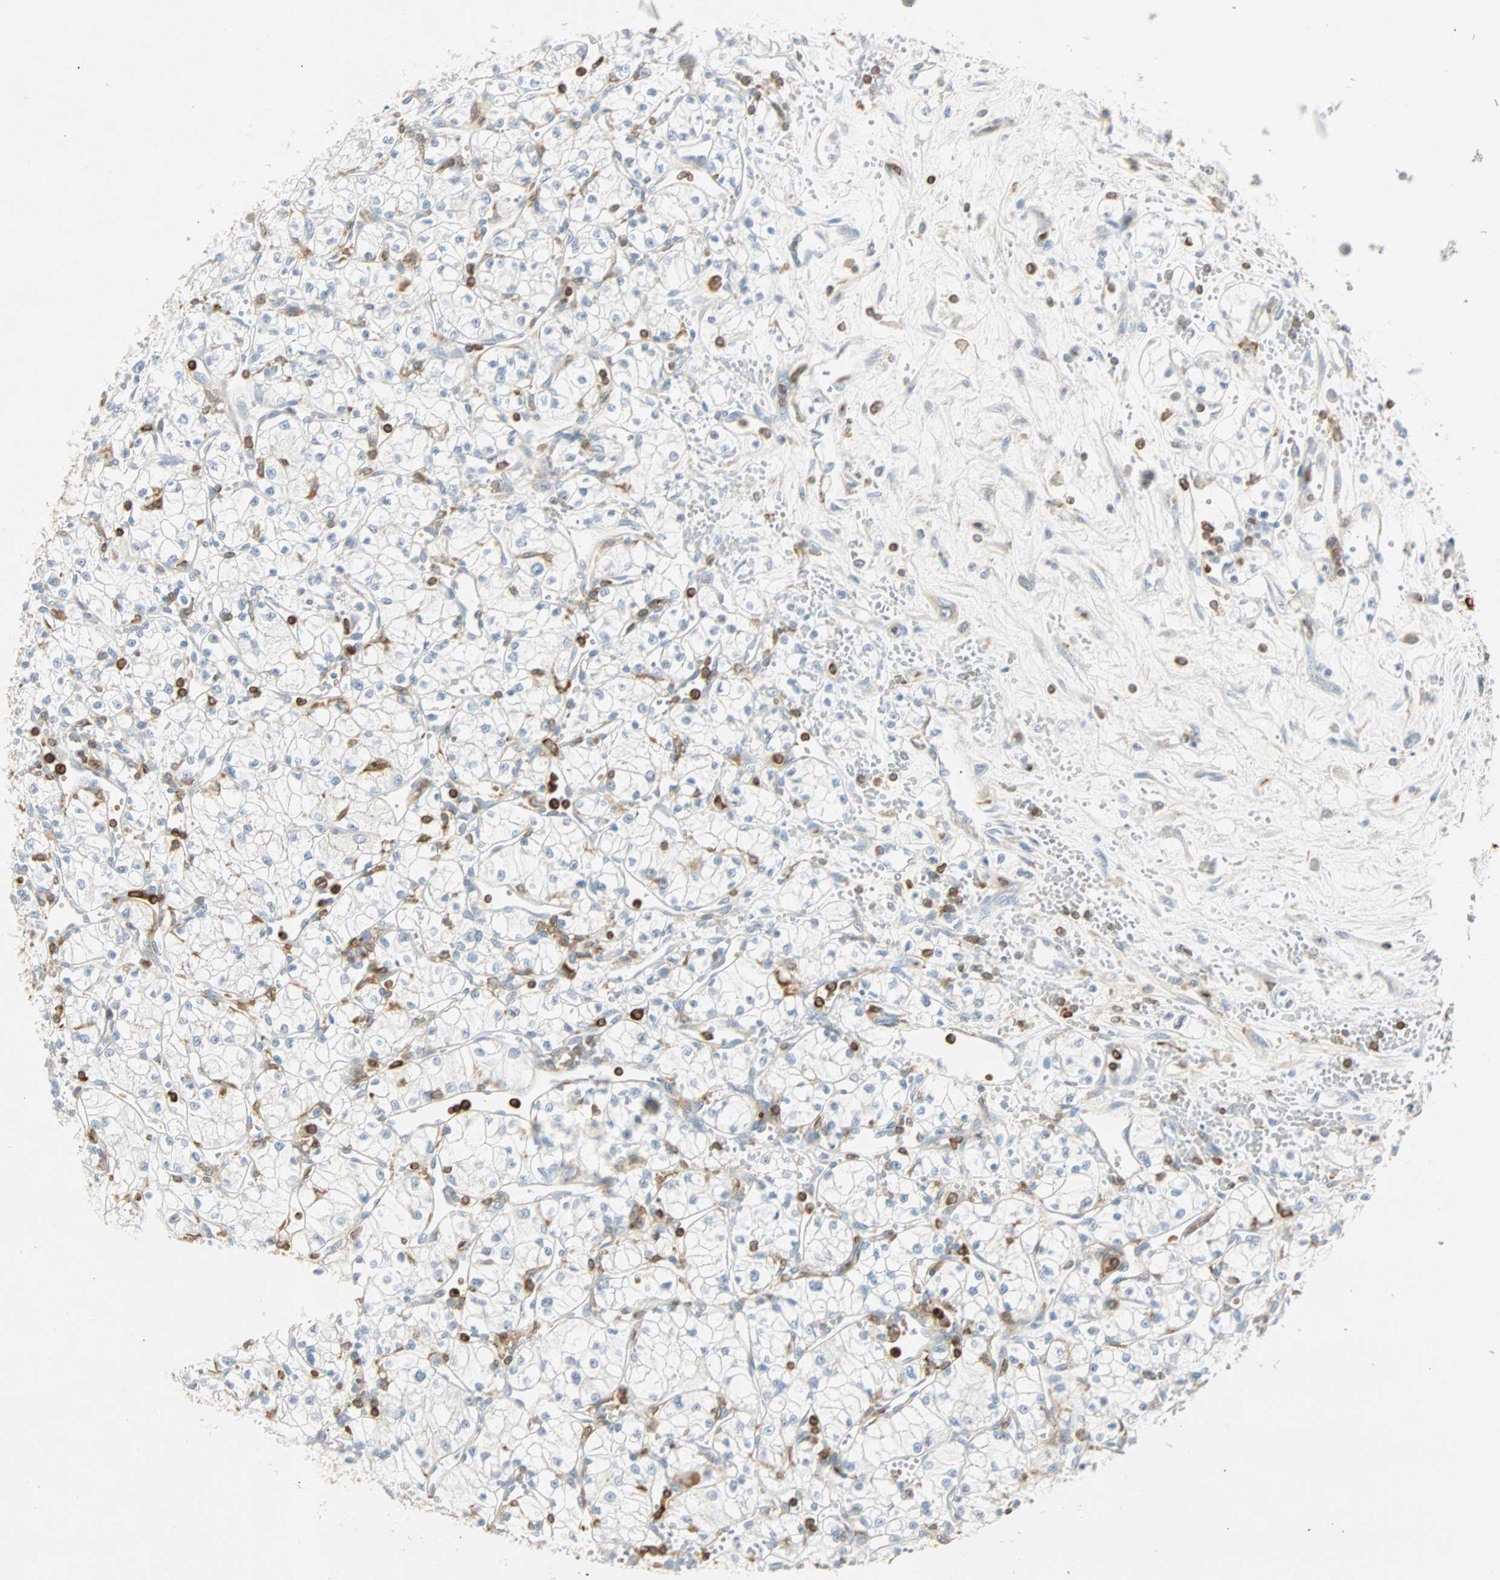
{"staining": {"intensity": "negative", "quantity": "none", "location": "none"}, "tissue": "renal cancer", "cell_type": "Tumor cells", "image_type": "cancer", "snomed": [{"axis": "morphology", "description": "Normal tissue, NOS"}, {"axis": "morphology", "description": "Adenocarcinoma, NOS"}, {"axis": "topography", "description": "Kidney"}], "caption": "The immunohistochemistry (IHC) histopathology image has no significant expression in tumor cells of adenocarcinoma (renal) tissue.", "gene": "FMNL1", "patient": {"sex": "male", "age": 59}}